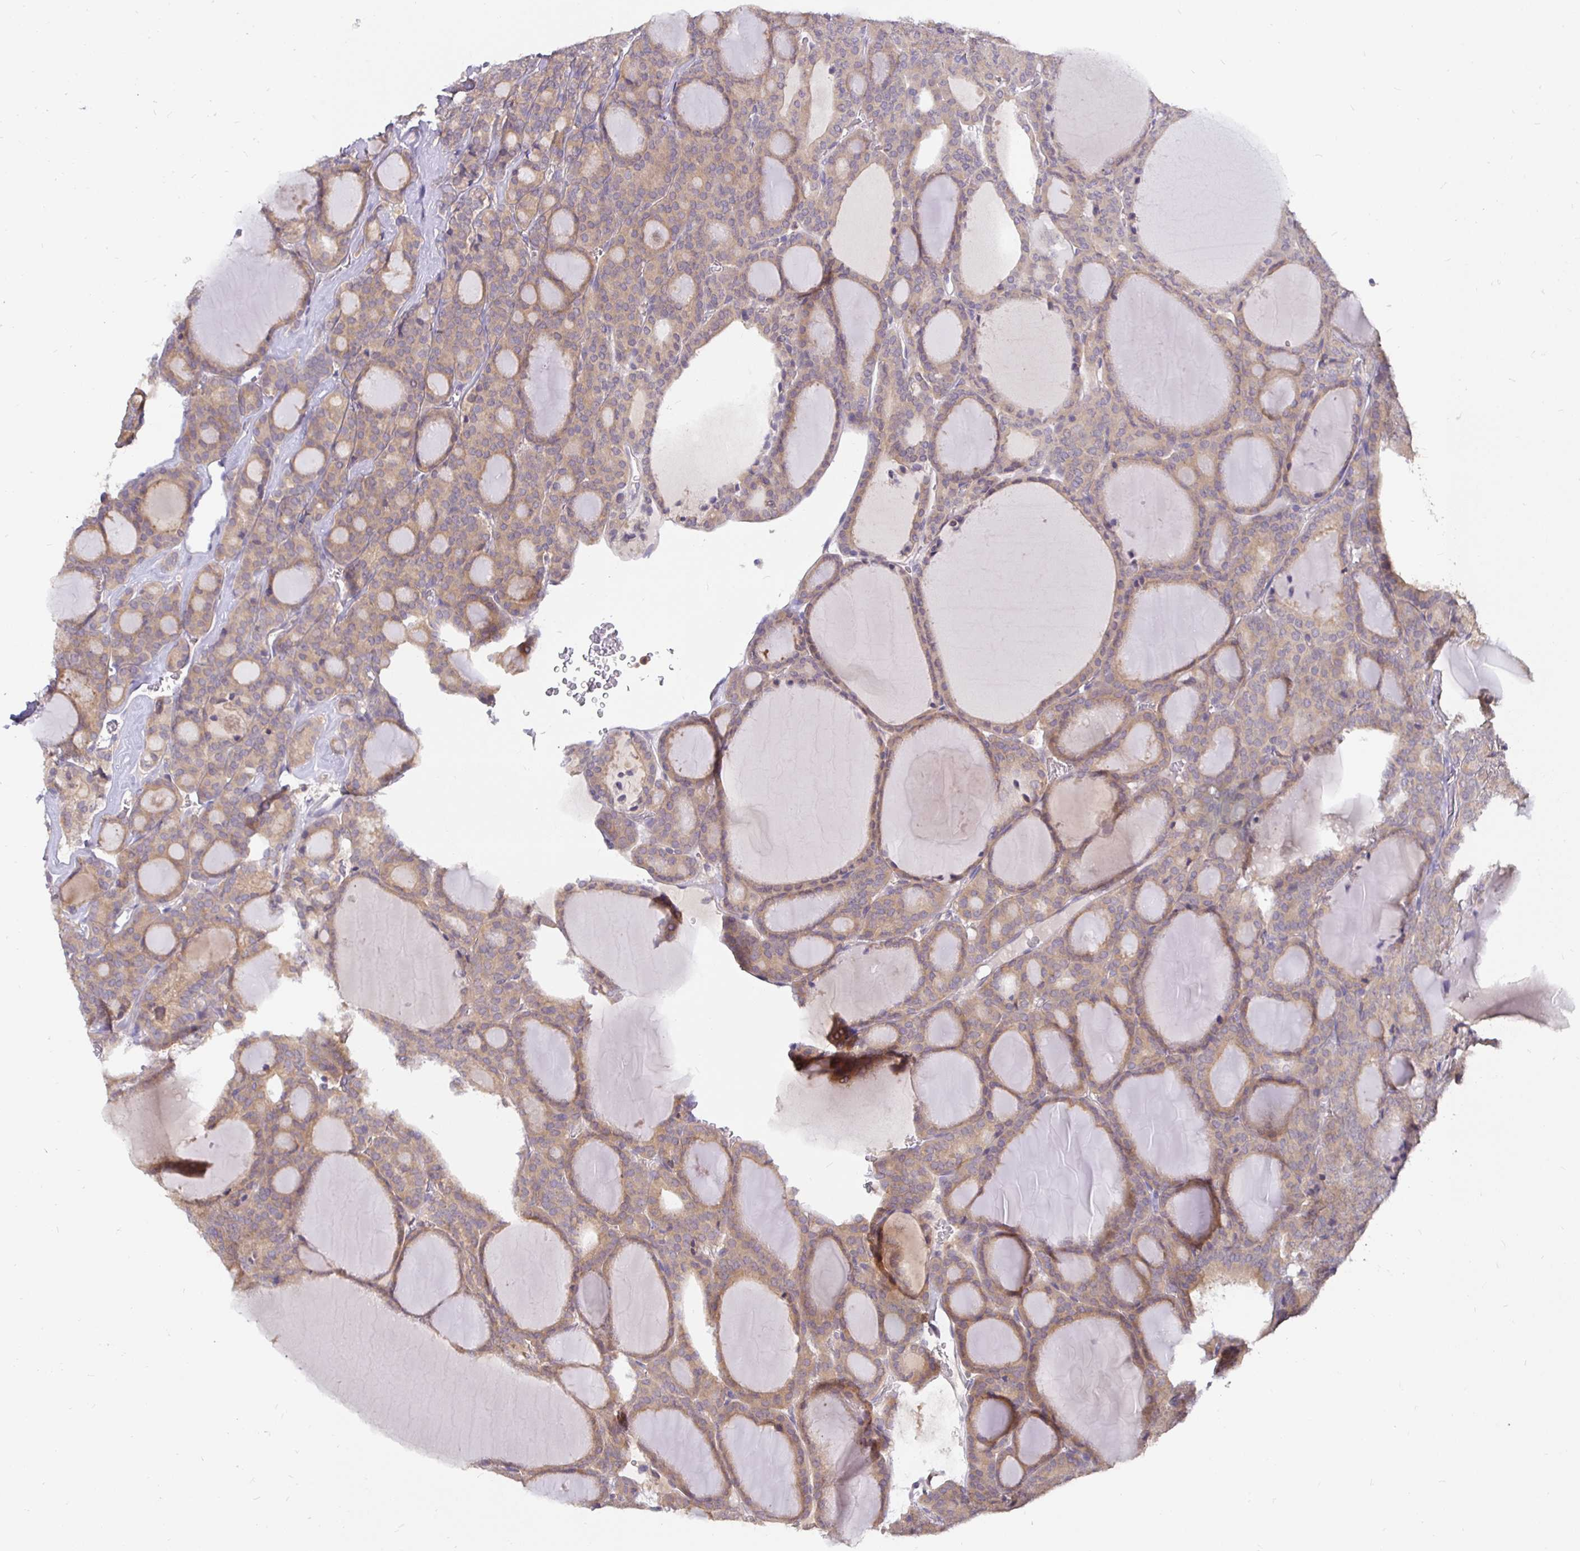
{"staining": {"intensity": "weak", "quantity": "25%-75%", "location": "cytoplasmic/membranous"}, "tissue": "thyroid cancer", "cell_type": "Tumor cells", "image_type": "cancer", "snomed": [{"axis": "morphology", "description": "Follicular adenoma carcinoma, NOS"}, {"axis": "topography", "description": "Thyroid gland"}], "caption": "Immunohistochemical staining of thyroid follicular adenoma carcinoma shows weak cytoplasmic/membranous protein staining in approximately 25%-75% of tumor cells. Nuclei are stained in blue.", "gene": "KIF21A", "patient": {"sex": "male", "age": 74}}